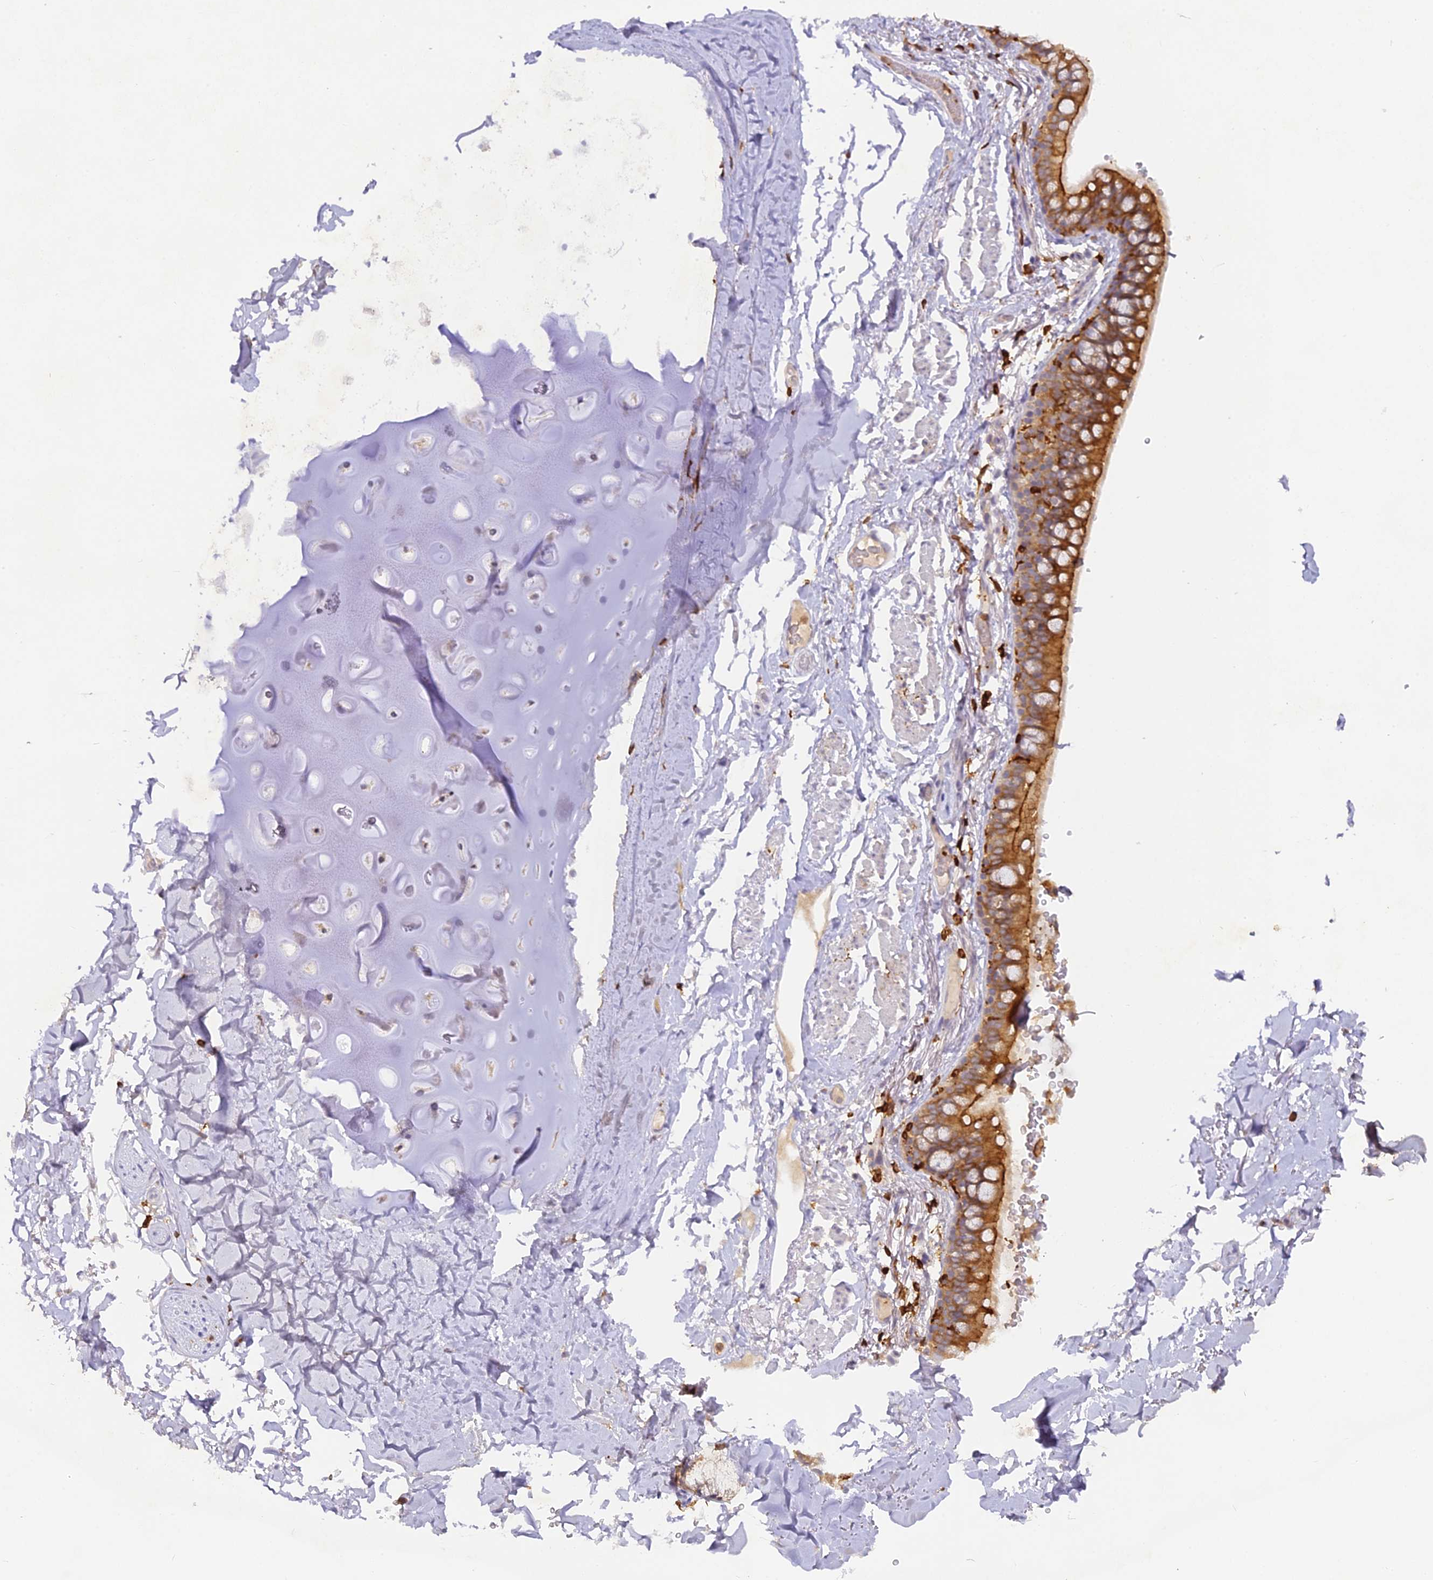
{"staining": {"intensity": "weak", "quantity": "<25%", "location": "cytoplasmic/membranous"}, "tissue": "adipose tissue", "cell_type": "Adipocytes", "image_type": "normal", "snomed": [{"axis": "morphology", "description": "Normal tissue, NOS"}, {"axis": "topography", "description": "Lymph node"}, {"axis": "topography", "description": "Bronchus"}], "caption": "The IHC histopathology image has no significant staining in adipocytes of adipose tissue. The staining is performed using DAB brown chromogen with nuclei counter-stained in using hematoxylin.", "gene": "FYB1", "patient": {"sex": "male", "age": 63}}